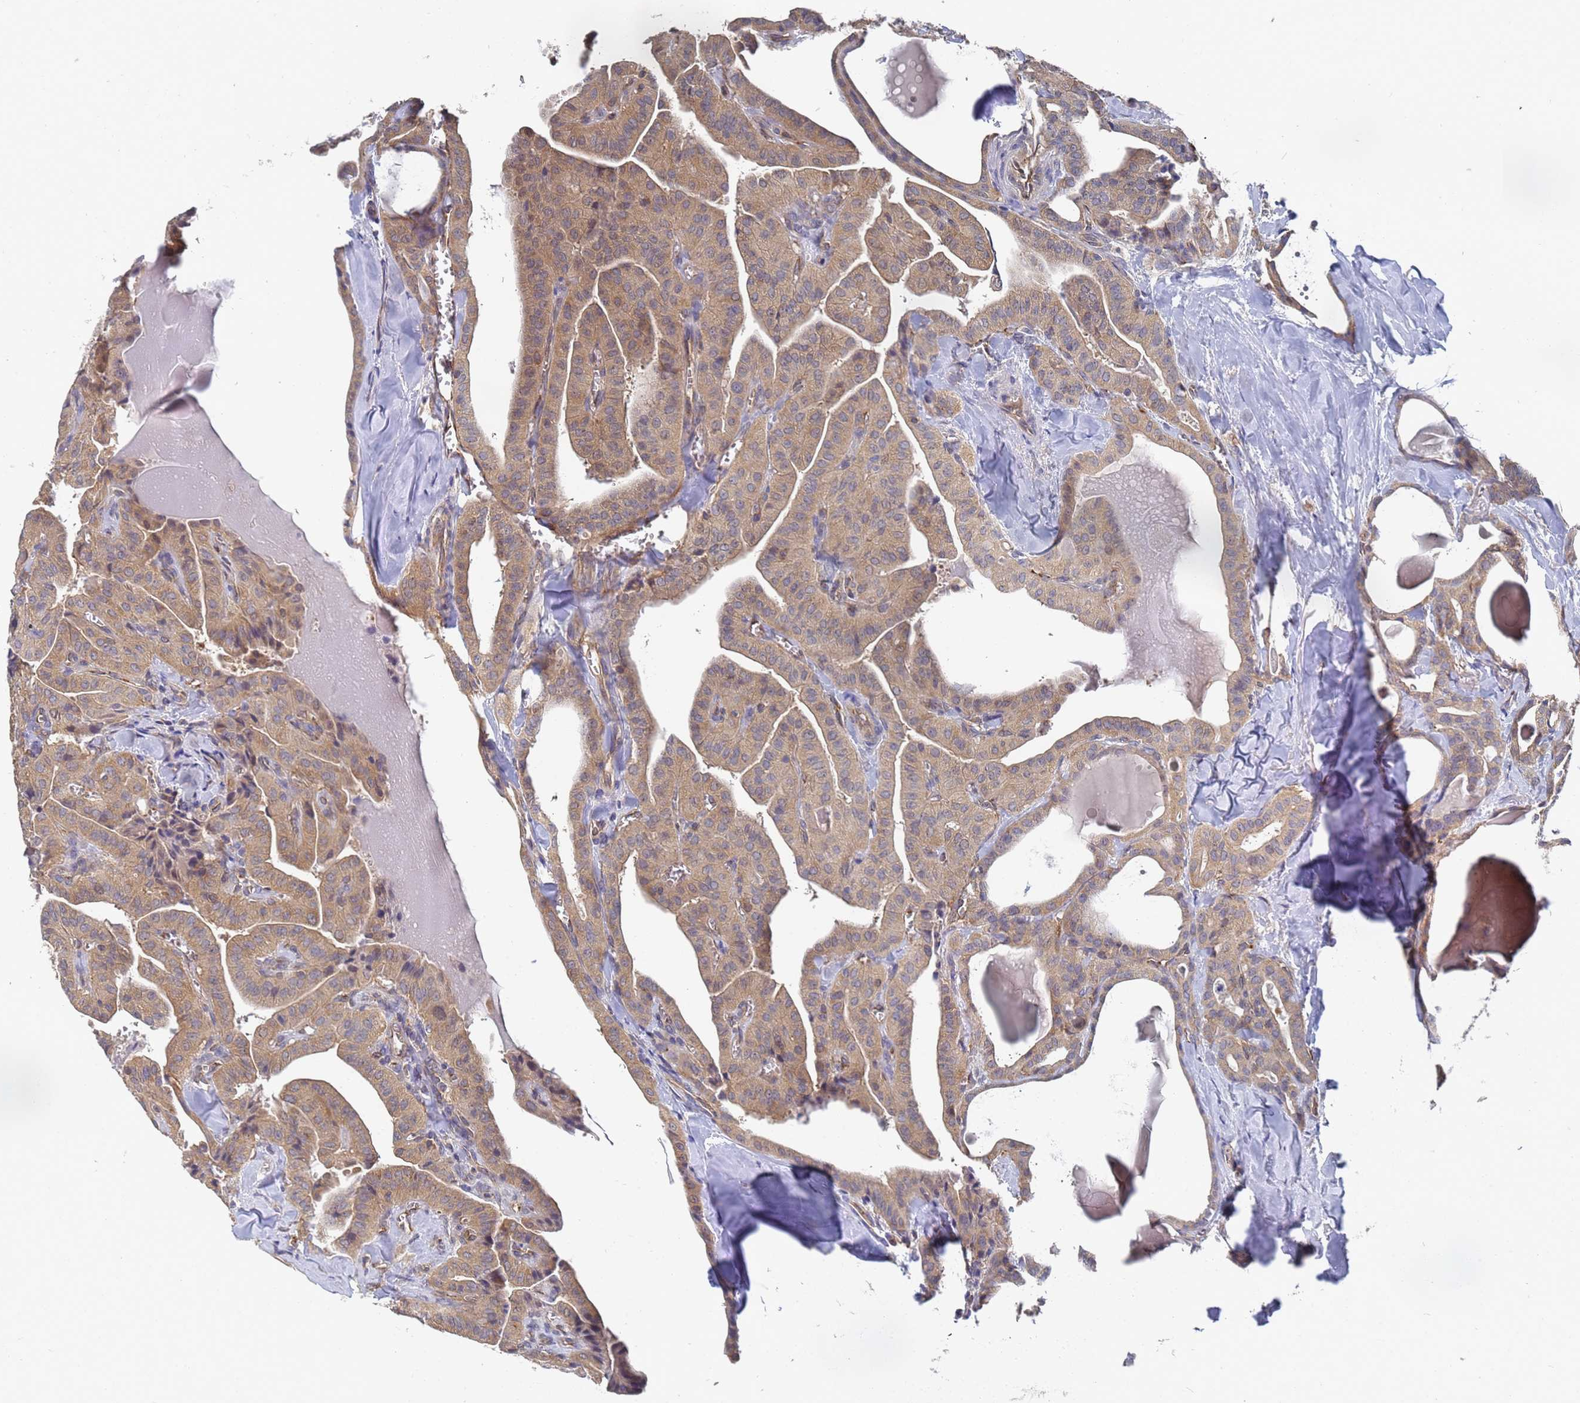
{"staining": {"intensity": "weak", "quantity": ">75%", "location": "cytoplasmic/membranous"}, "tissue": "thyroid cancer", "cell_type": "Tumor cells", "image_type": "cancer", "snomed": [{"axis": "morphology", "description": "Papillary adenocarcinoma, NOS"}, {"axis": "topography", "description": "Thyroid gland"}], "caption": "Protein analysis of thyroid papillary adenocarcinoma tissue exhibits weak cytoplasmic/membranous staining in about >75% of tumor cells.", "gene": "ALS2CL", "patient": {"sex": "male", "age": 52}}